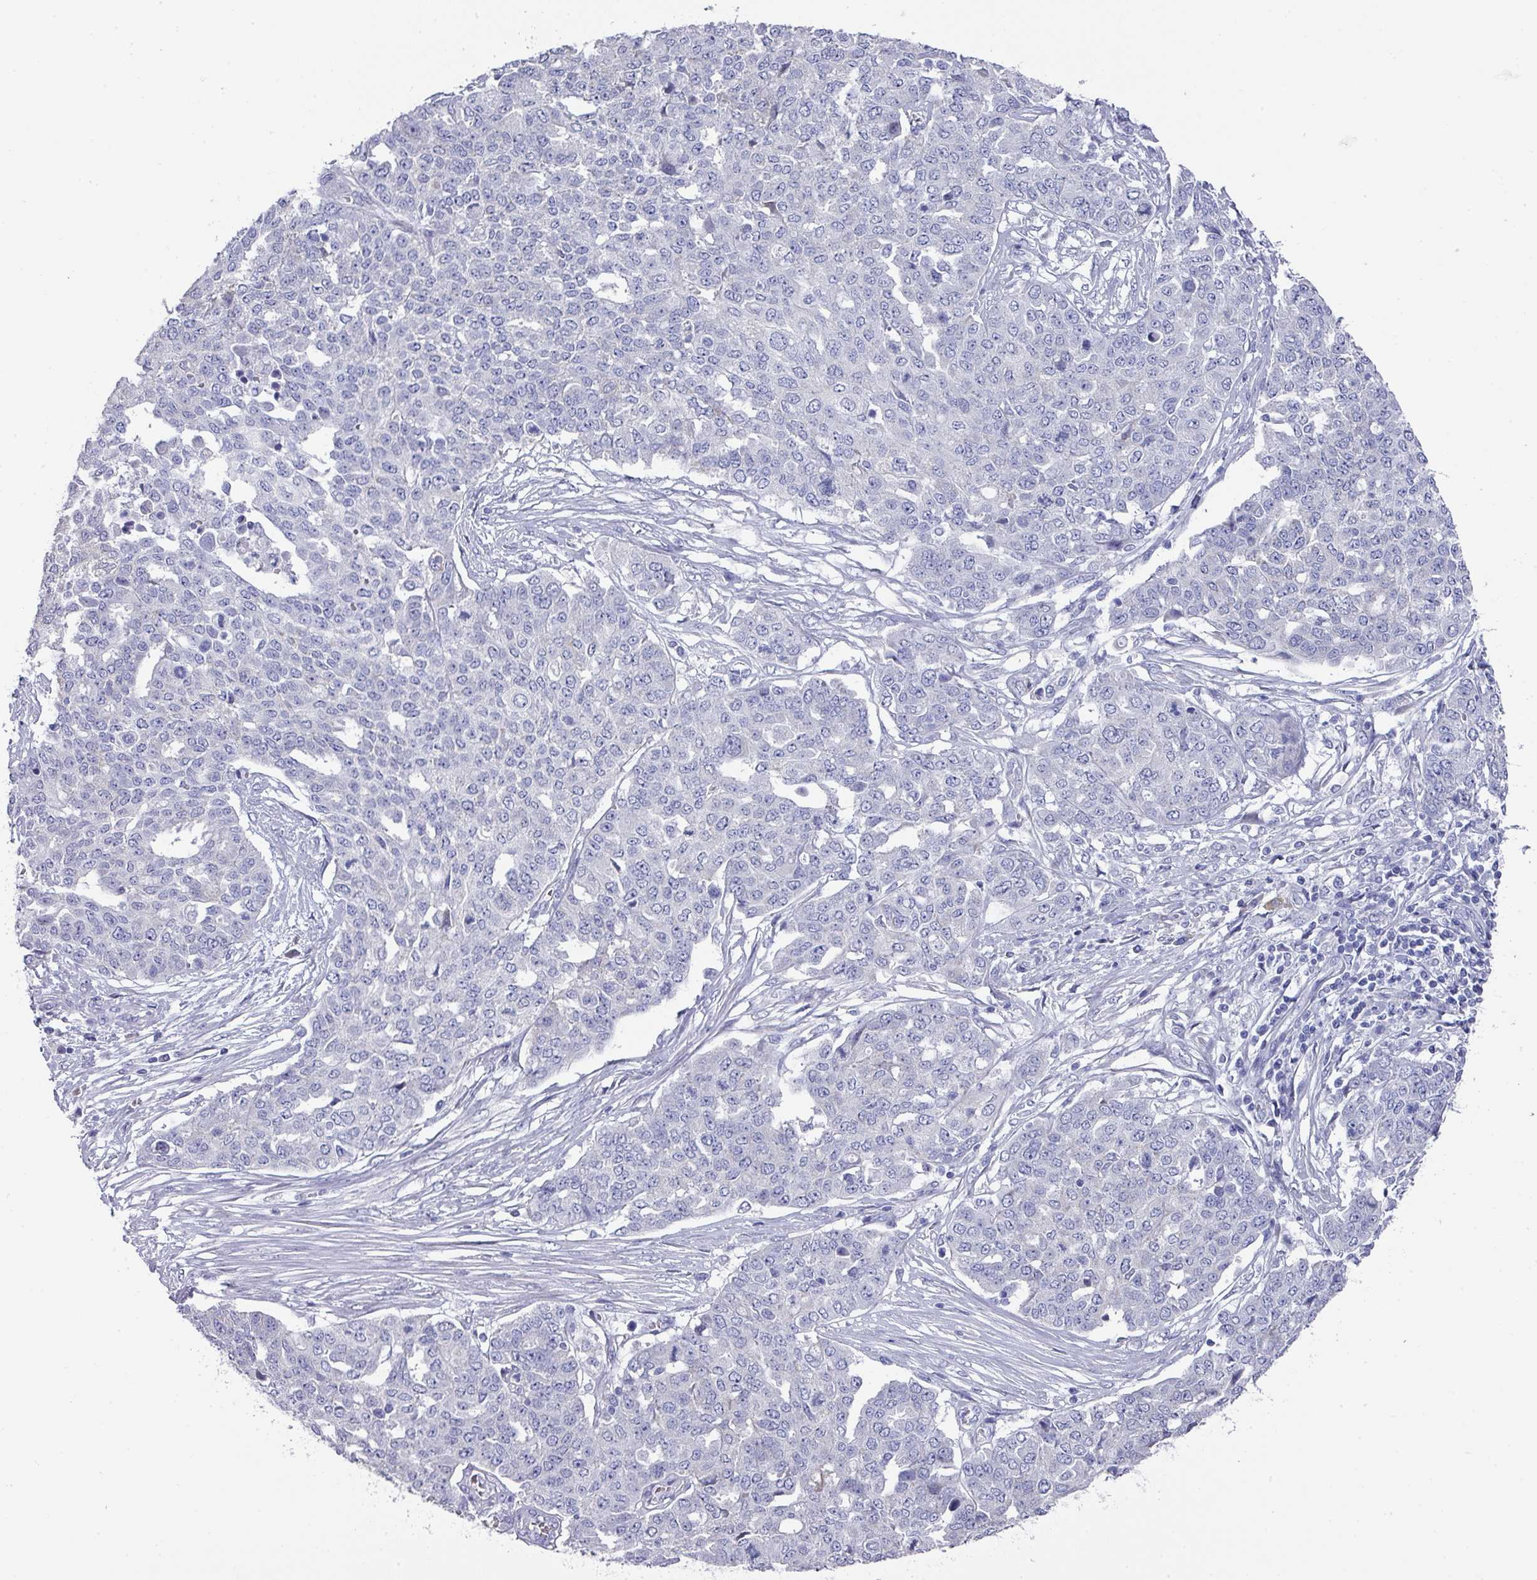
{"staining": {"intensity": "negative", "quantity": "none", "location": "none"}, "tissue": "ovarian cancer", "cell_type": "Tumor cells", "image_type": "cancer", "snomed": [{"axis": "morphology", "description": "Cystadenocarcinoma, serous, NOS"}, {"axis": "topography", "description": "Soft tissue"}, {"axis": "topography", "description": "Ovary"}], "caption": "Tumor cells are negative for brown protein staining in ovarian serous cystadenocarcinoma.", "gene": "DEFB115", "patient": {"sex": "female", "age": 57}}